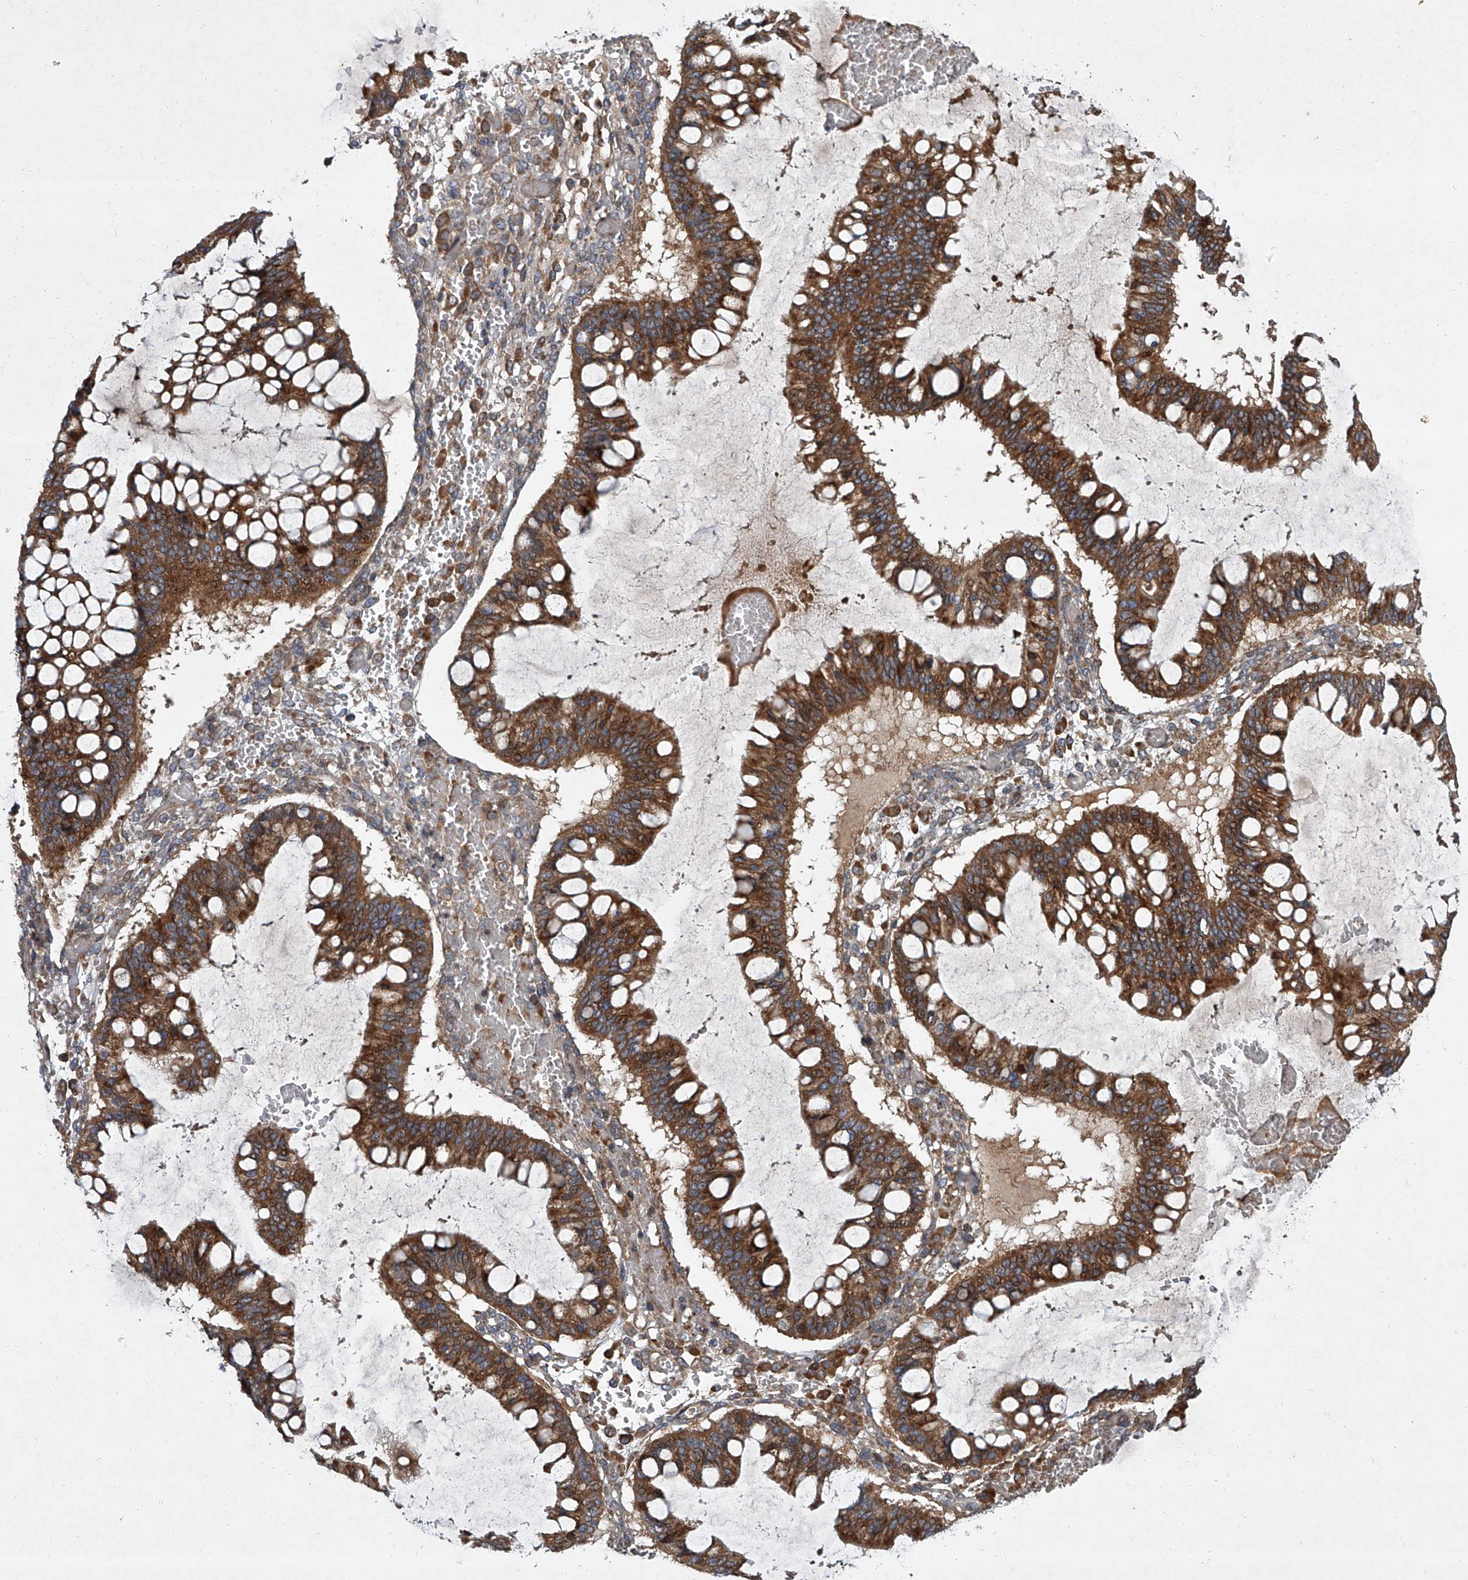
{"staining": {"intensity": "moderate", "quantity": ">75%", "location": "cytoplasmic/membranous"}, "tissue": "ovarian cancer", "cell_type": "Tumor cells", "image_type": "cancer", "snomed": [{"axis": "morphology", "description": "Cystadenocarcinoma, mucinous, NOS"}, {"axis": "topography", "description": "Ovary"}], "caption": "The micrograph demonstrates a brown stain indicating the presence of a protein in the cytoplasmic/membranous of tumor cells in mucinous cystadenocarcinoma (ovarian).", "gene": "EVA1C", "patient": {"sex": "female", "age": 73}}